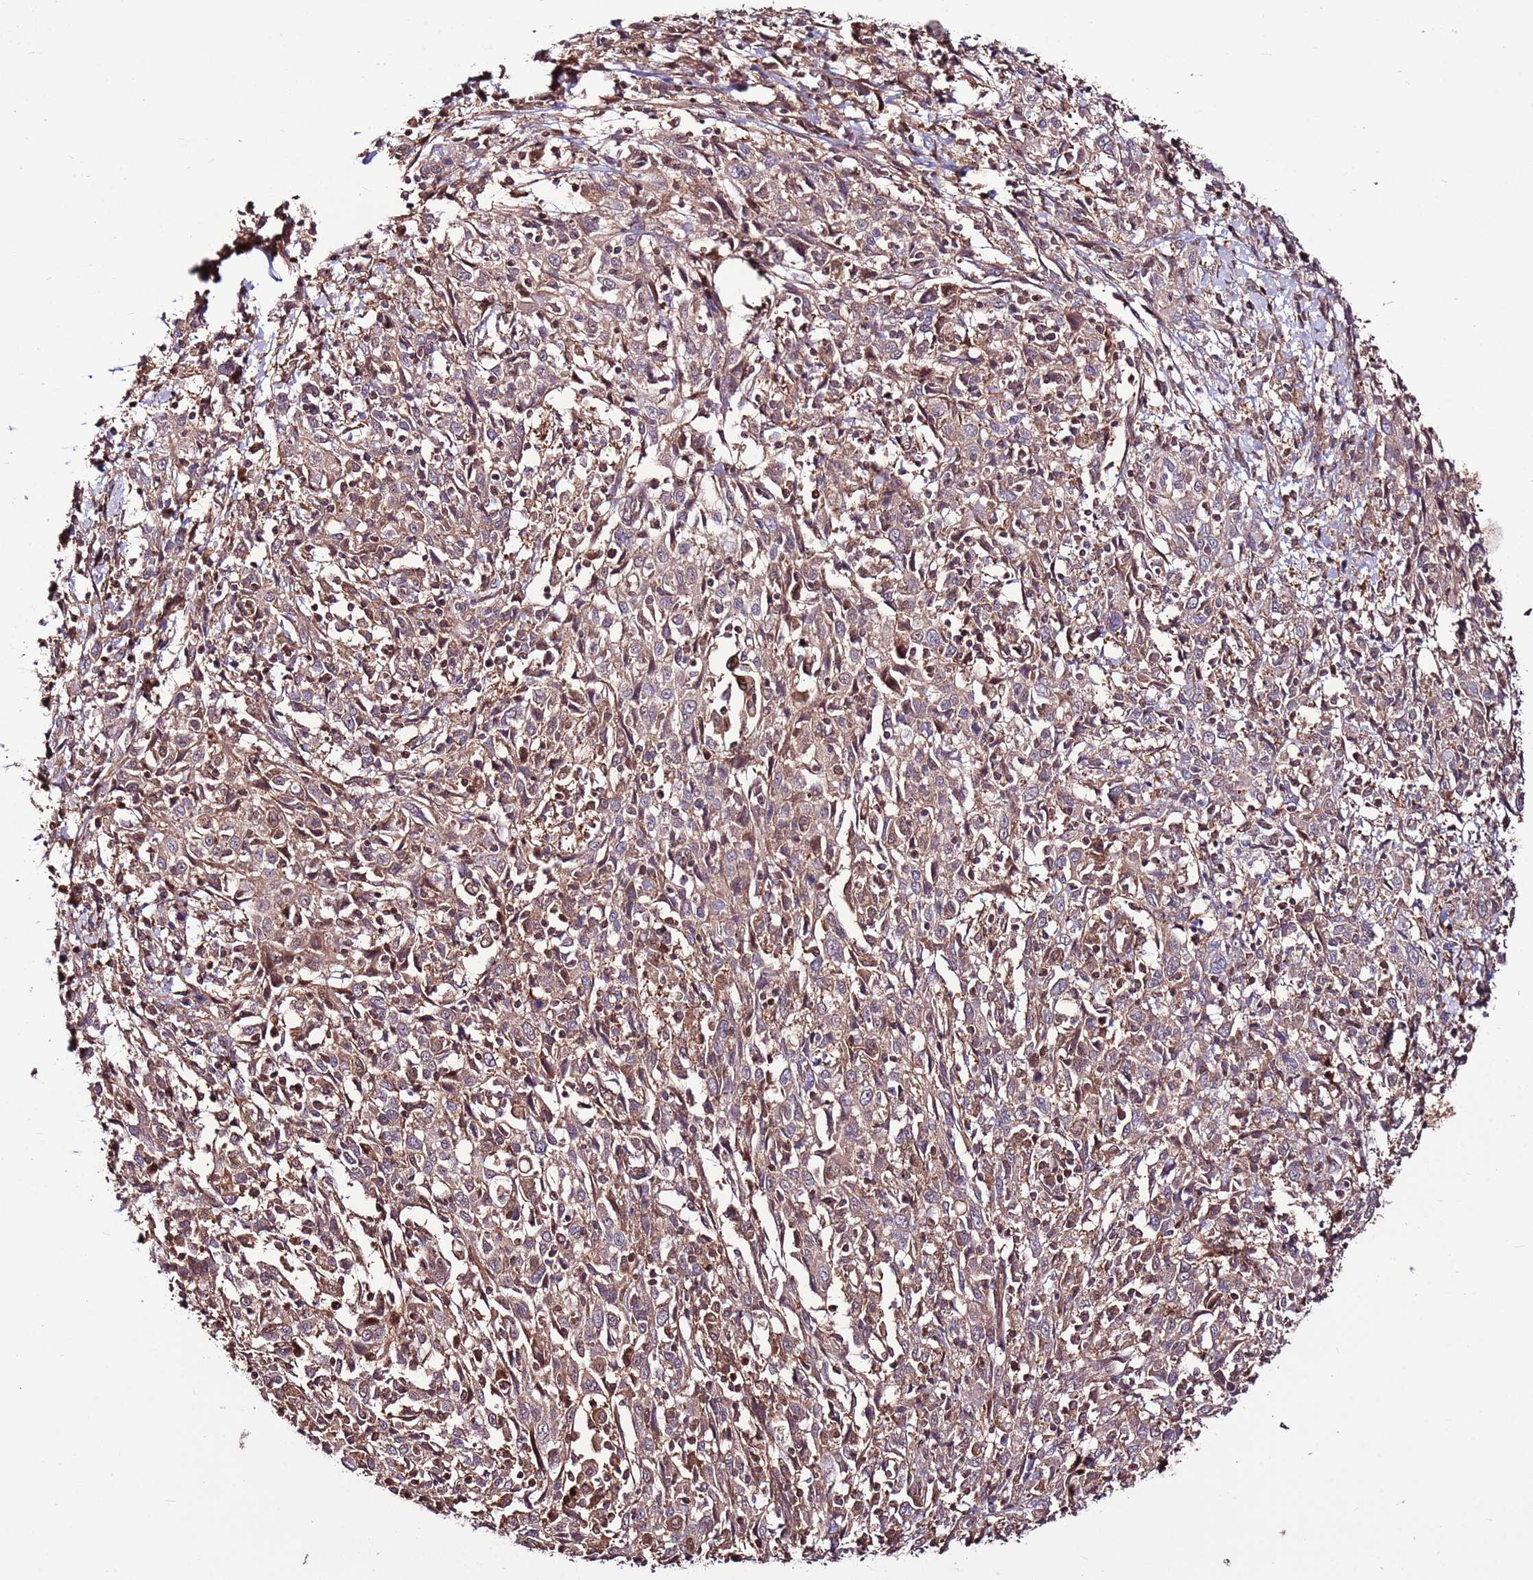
{"staining": {"intensity": "weak", "quantity": "25%-75%", "location": "cytoplasmic/membranous,nuclear"}, "tissue": "cervical cancer", "cell_type": "Tumor cells", "image_type": "cancer", "snomed": [{"axis": "morphology", "description": "Squamous cell carcinoma, NOS"}, {"axis": "topography", "description": "Cervix"}], "caption": "The image shows a brown stain indicating the presence of a protein in the cytoplasmic/membranous and nuclear of tumor cells in cervical cancer. Using DAB (brown) and hematoxylin (blue) stains, captured at high magnification using brightfield microscopy.", "gene": "CCDC112", "patient": {"sex": "female", "age": 46}}